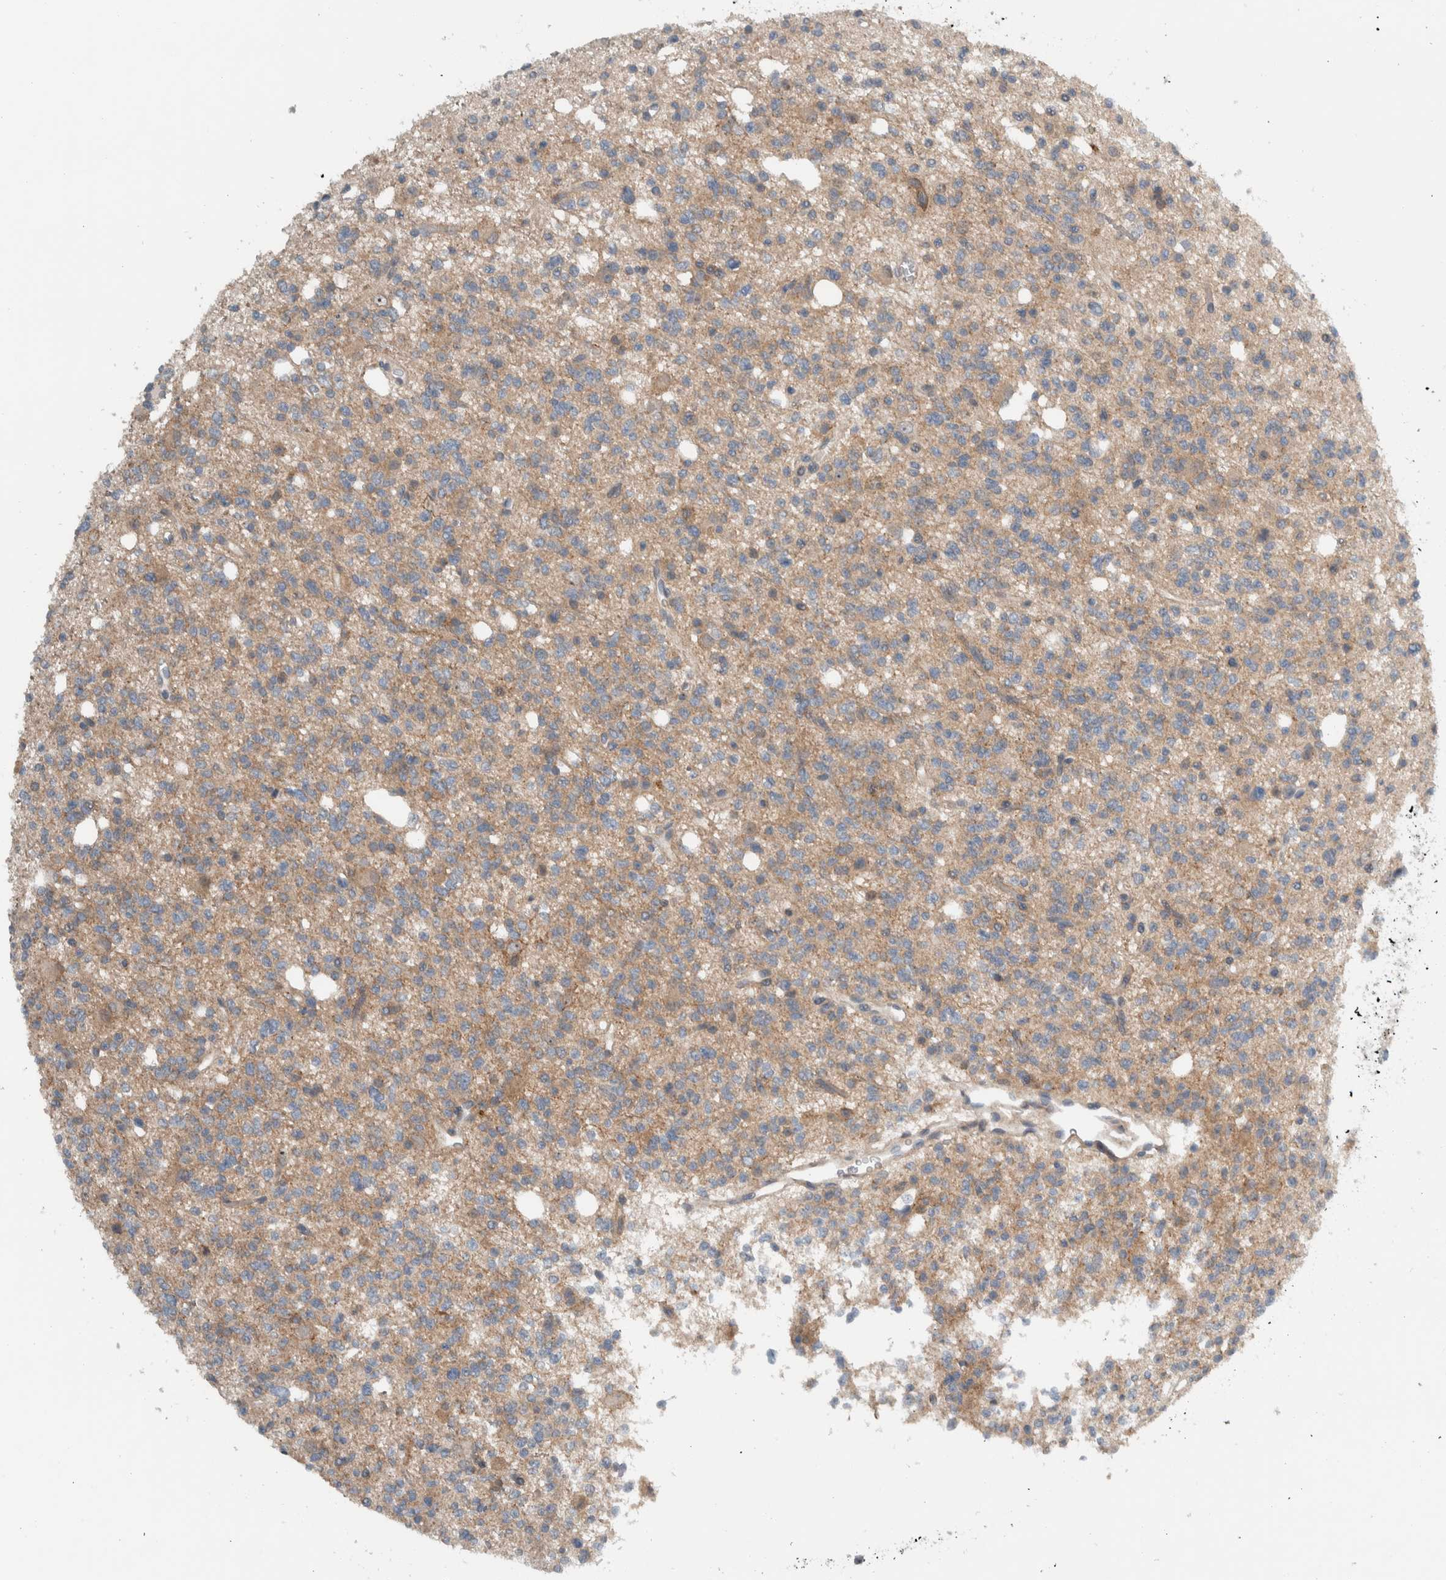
{"staining": {"intensity": "weak", "quantity": ">75%", "location": "cytoplasmic/membranous"}, "tissue": "glioma", "cell_type": "Tumor cells", "image_type": "cancer", "snomed": [{"axis": "morphology", "description": "Glioma, malignant, High grade"}, {"axis": "topography", "description": "Brain"}], "caption": "Immunohistochemical staining of human high-grade glioma (malignant) exhibits low levels of weak cytoplasmic/membranous positivity in about >75% of tumor cells.", "gene": "MPRIP", "patient": {"sex": "female", "age": 62}}